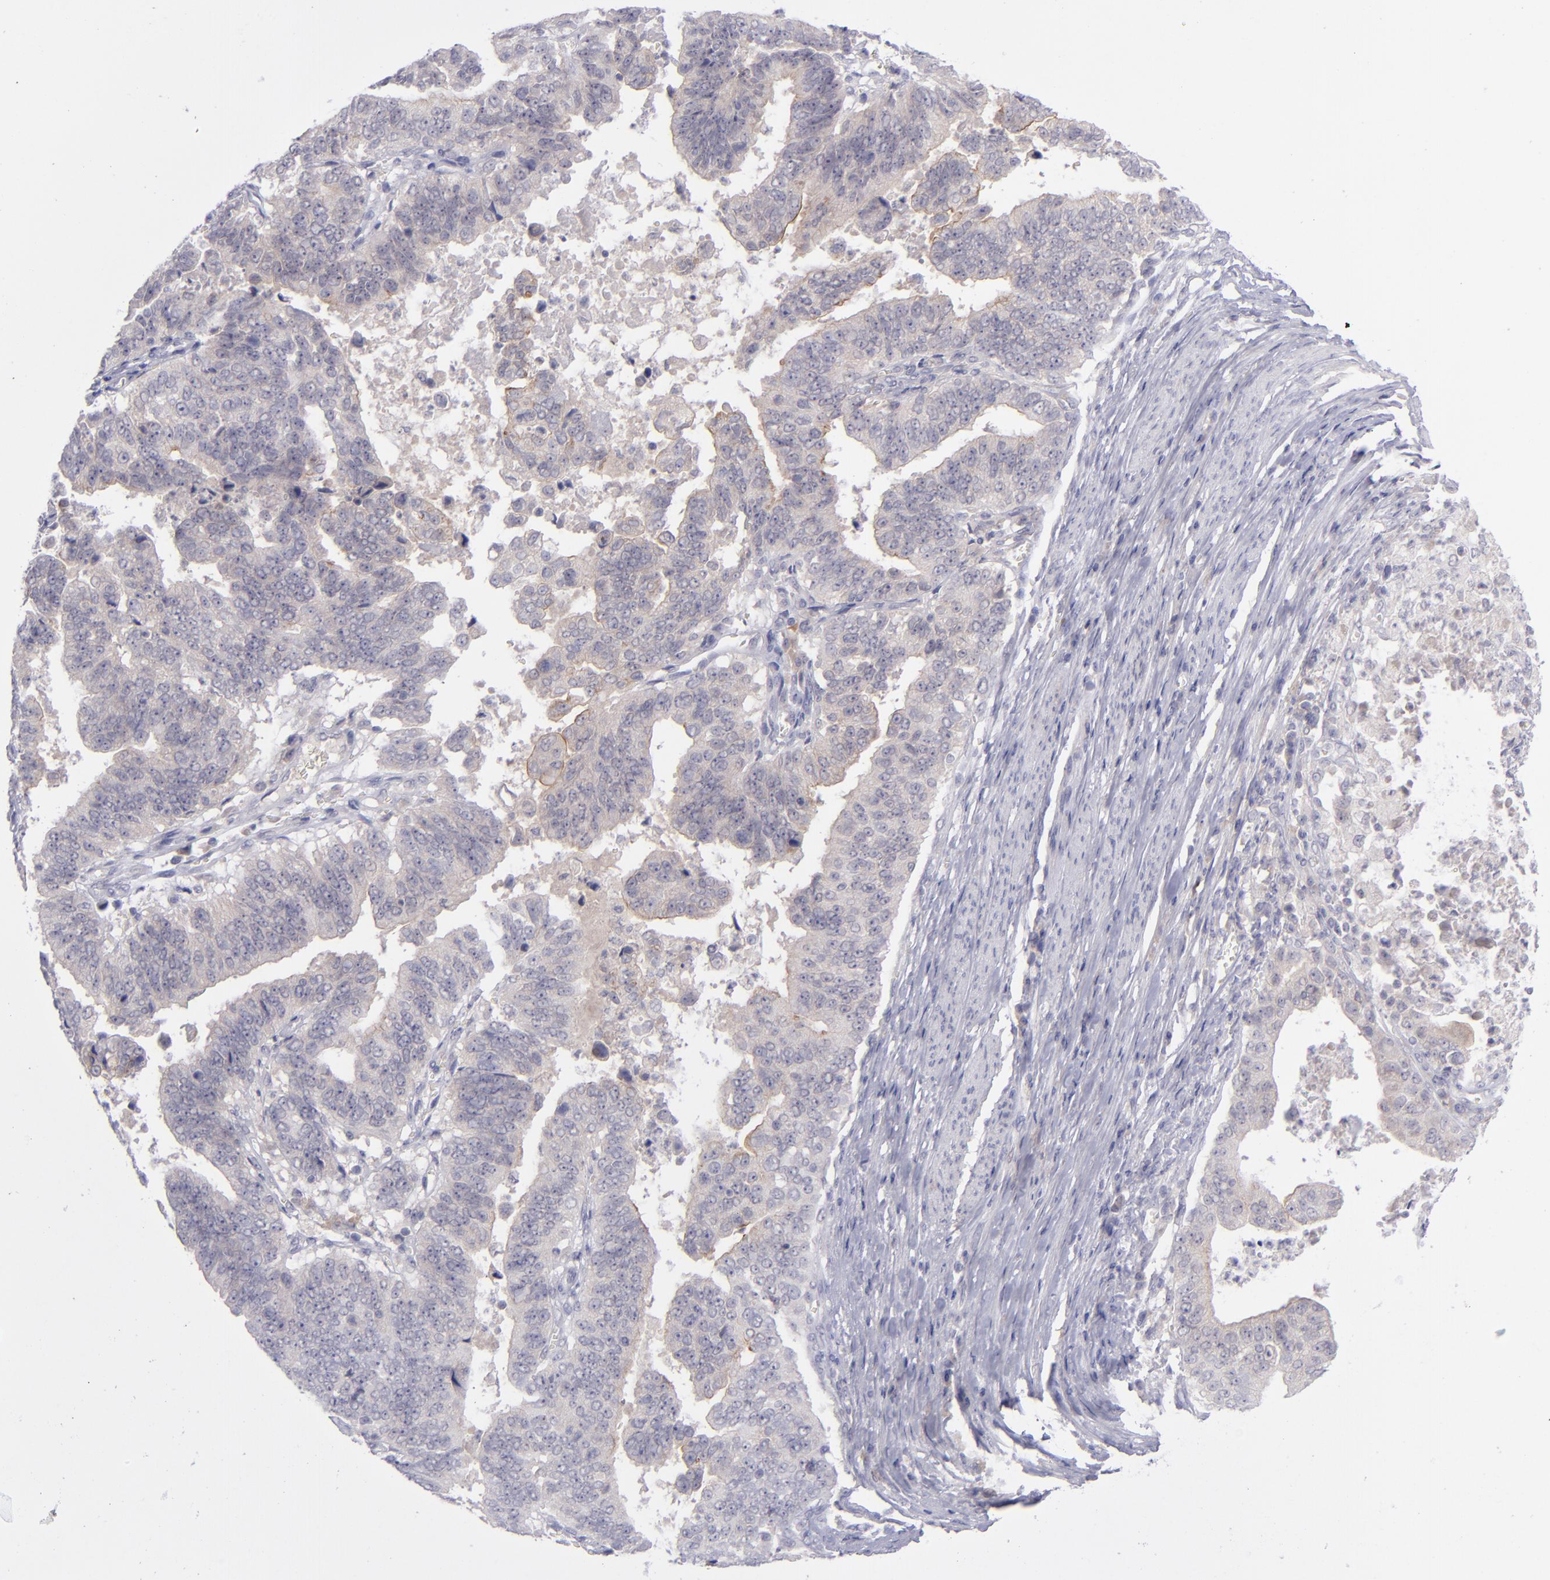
{"staining": {"intensity": "weak", "quantity": "25%-75%", "location": "cytoplasmic/membranous"}, "tissue": "stomach cancer", "cell_type": "Tumor cells", "image_type": "cancer", "snomed": [{"axis": "morphology", "description": "Adenocarcinoma, NOS"}, {"axis": "topography", "description": "Stomach, upper"}], "caption": "The immunohistochemical stain labels weak cytoplasmic/membranous positivity in tumor cells of stomach cancer (adenocarcinoma) tissue.", "gene": "EVPL", "patient": {"sex": "female", "age": 50}}